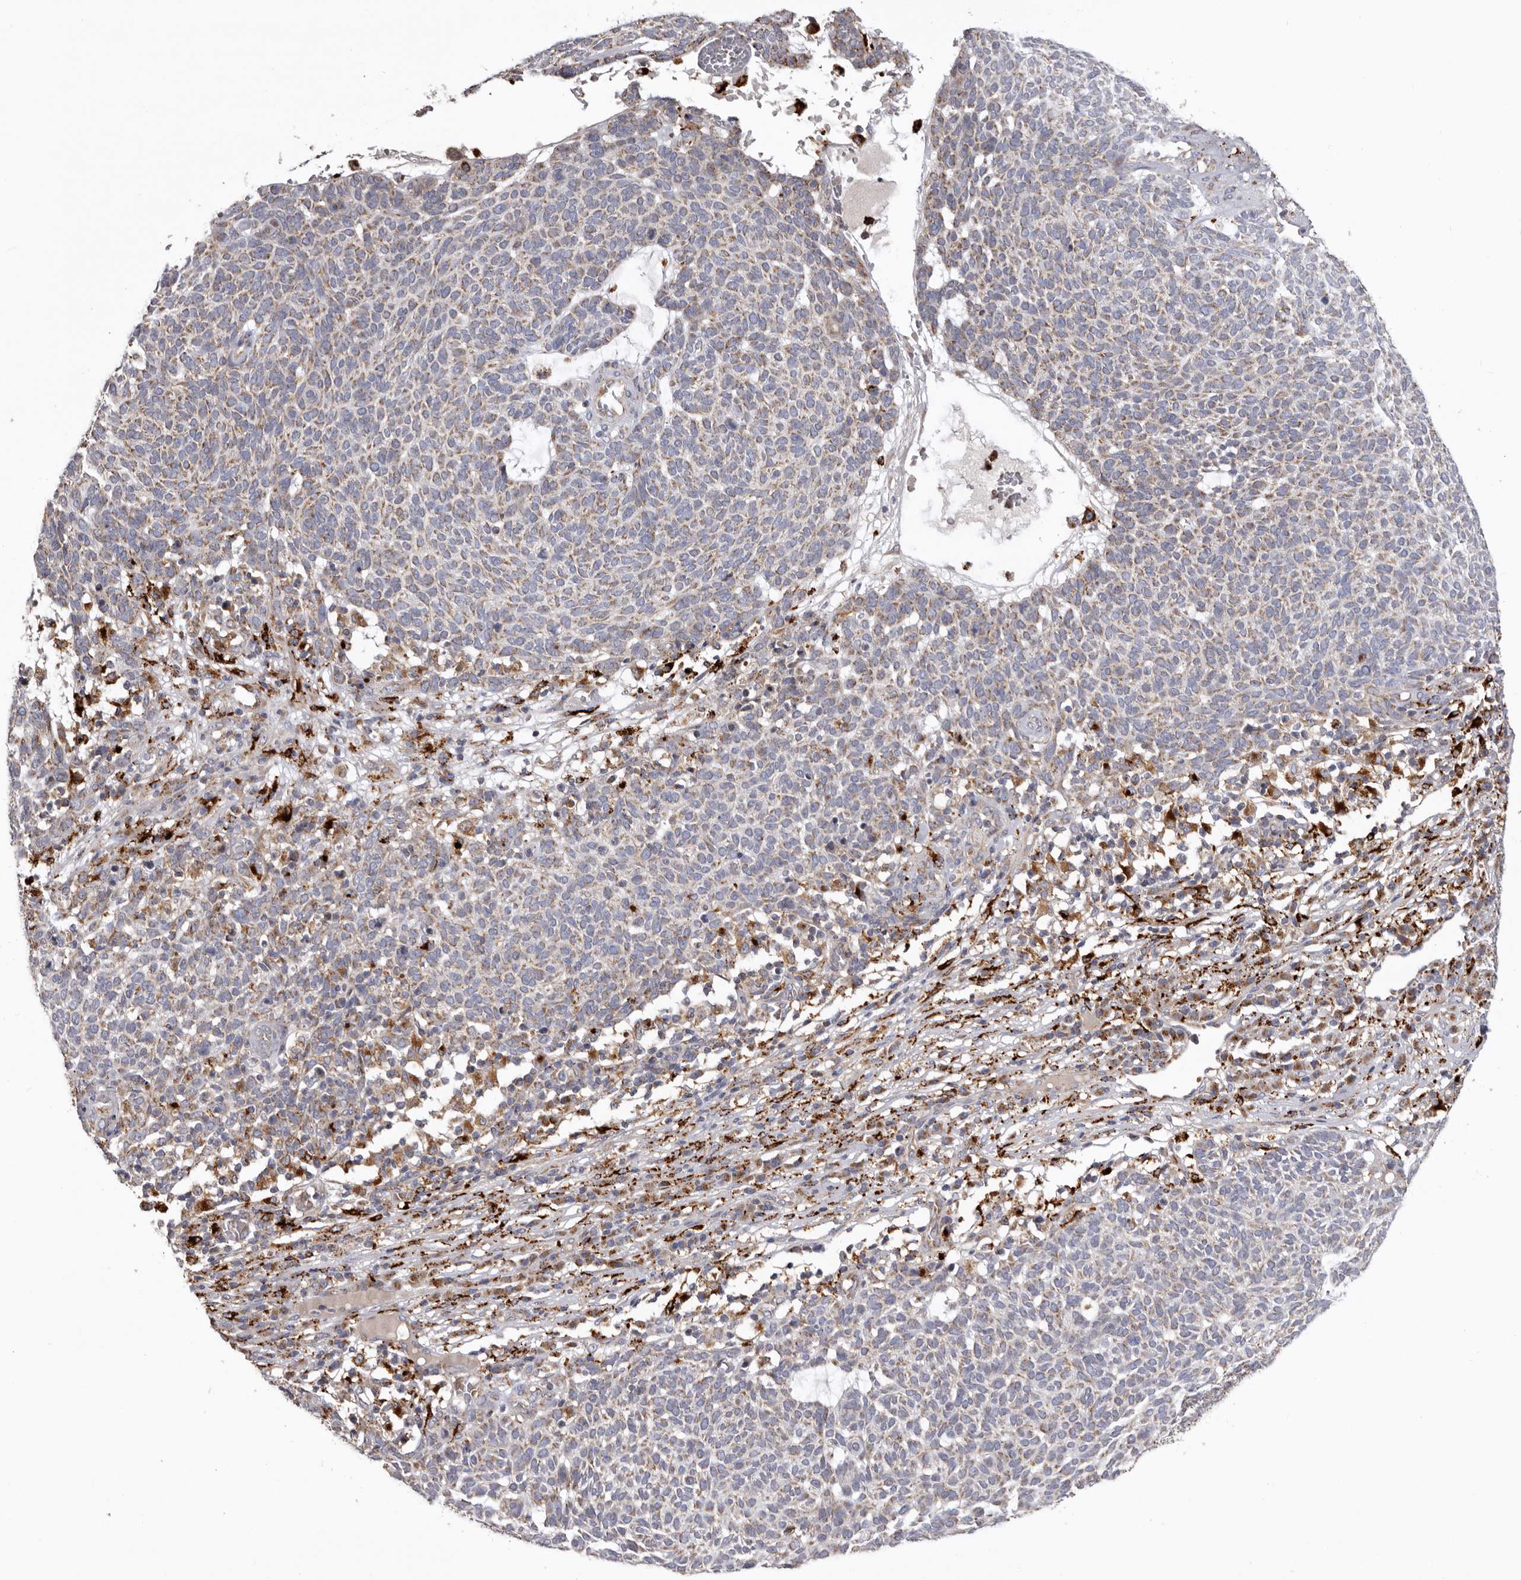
{"staining": {"intensity": "weak", "quantity": "25%-75%", "location": "cytoplasmic/membranous"}, "tissue": "skin cancer", "cell_type": "Tumor cells", "image_type": "cancer", "snomed": [{"axis": "morphology", "description": "Squamous cell carcinoma, NOS"}, {"axis": "topography", "description": "Skin"}], "caption": "Immunohistochemical staining of human skin cancer displays weak cytoplasmic/membranous protein positivity in about 25%-75% of tumor cells. (brown staining indicates protein expression, while blue staining denotes nuclei).", "gene": "MECR", "patient": {"sex": "female", "age": 90}}